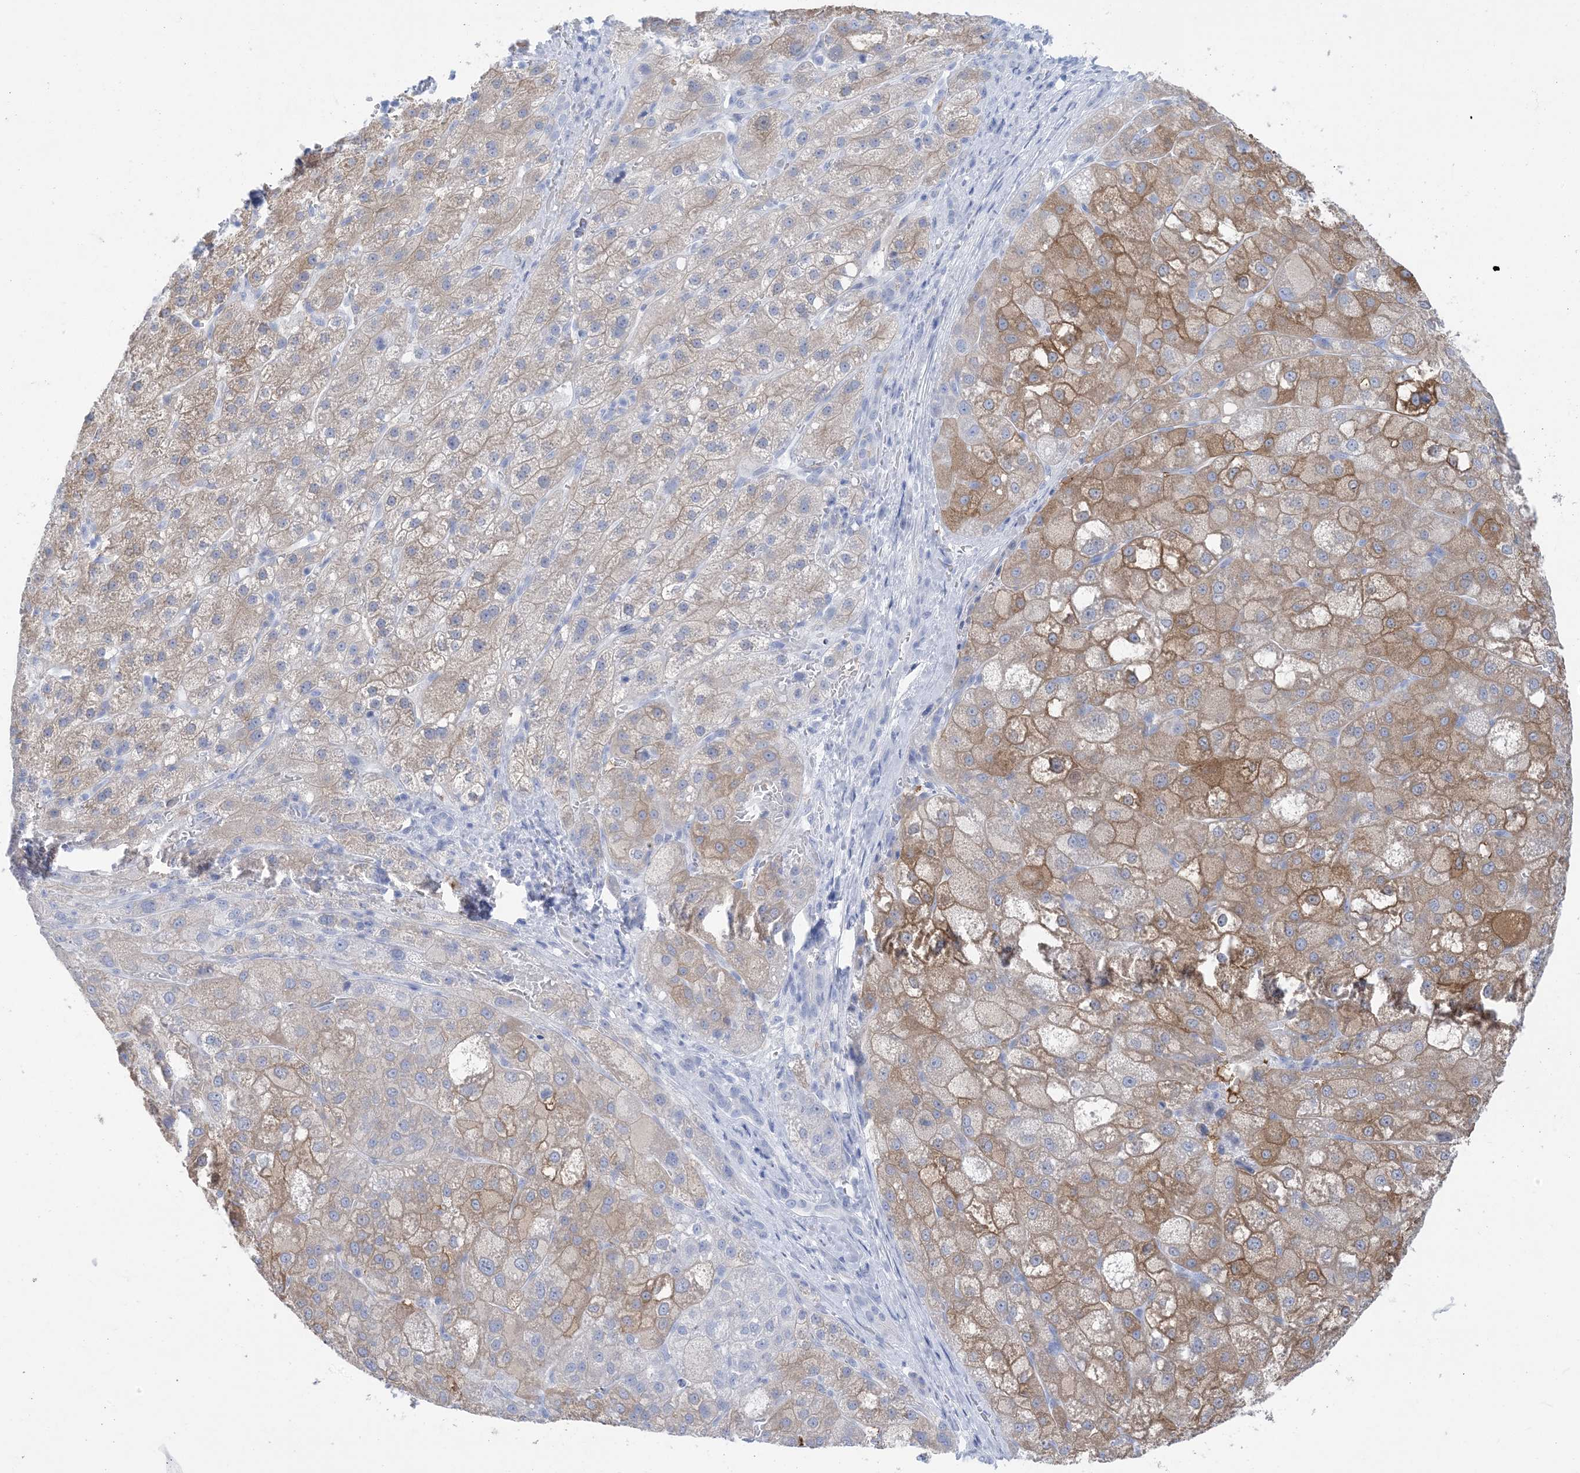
{"staining": {"intensity": "moderate", "quantity": "25%-75%", "location": "cytoplasmic/membranous"}, "tissue": "liver cancer", "cell_type": "Tumor cells", "image_type": "cancer", "snomed": [{"axis": "morphology", "description": "Carcinoma, Hepatocellular, NOS"}, {"axis": "topography", "description": "Liver"}], "caption": "Tumor cells show moderate cytoplasmic/membranous positivity in approximately 25%-75% of cells in liver cancer.", "gene": "SH3YL1", "patient": {"sex": "male", "age": 57}}